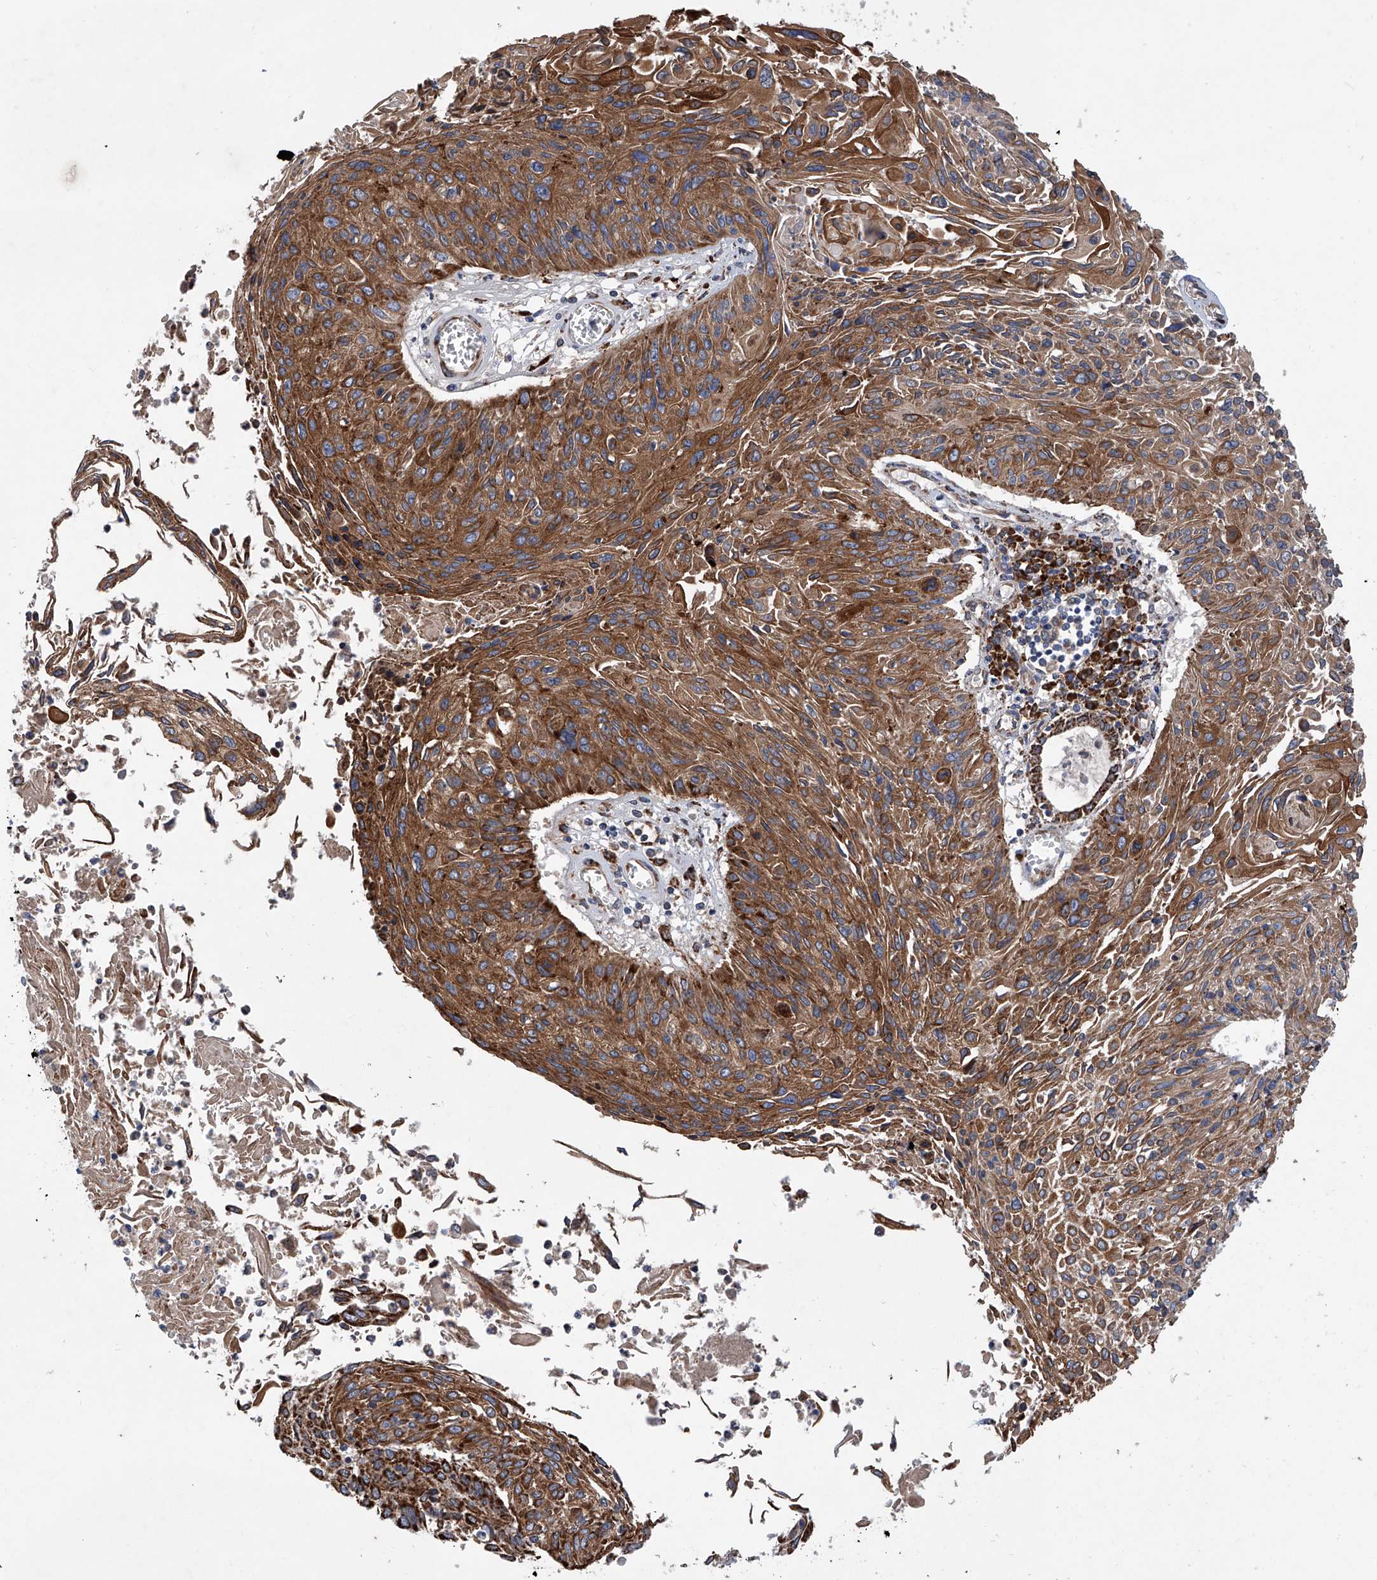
{"staining": {"intensity": "moderate", "quantity": ">75%", "location": "cytoplasmic/membranous"}, "tissue": "cervical cancer", "cell_type": "Tumor cells", "image_type": "cancer", "snomed": [{"axis": "morphology", "description": "Squamous cell carcinoma, NOS"}, {"axis": "topography", "description": "Cervix"}], "caption": "Cervical cancer (squamous cell carcinoma) stained for a protein demonstrates moderate cytoplasmic/membranous positivity in tumor cells. (DAB = brown stain, brightfield microscopy at high magnification).", "gene": "ASCC3", "patient": {"sex": "female", "age": 51}}